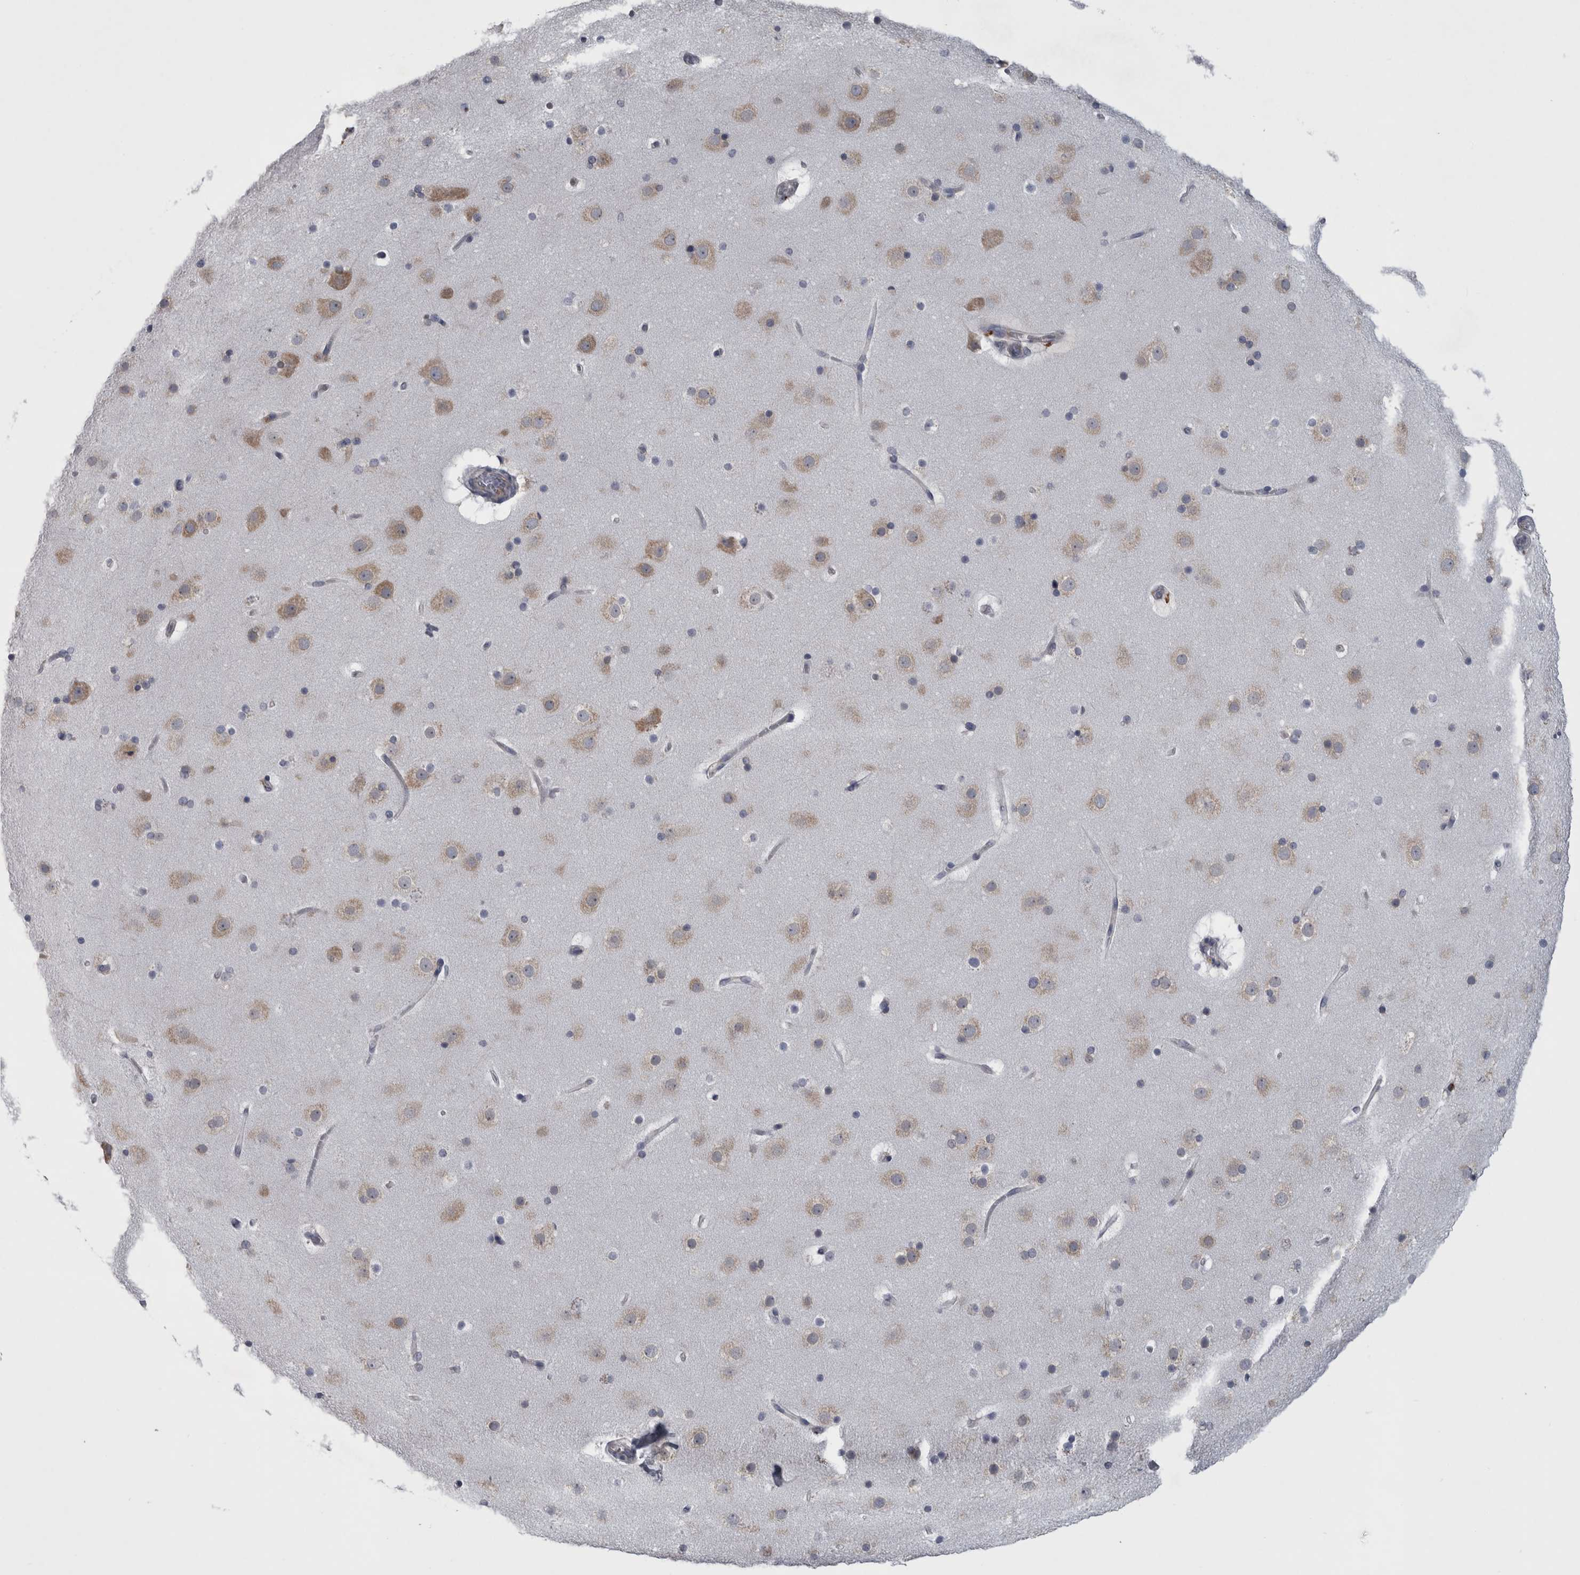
{"staining": {"intensity": "negative", "quantity": "none", "location": "none"}, "tissue": "cerebral cortex", "cell_type": "Endothelial cells", "image_type": "normal", "snomed": [{"axis": "morphology", "description": "Normal tissue, NOS"}, {"axis": "topography", "description": "Cerebral cortex"}], "caption": "Immunohistochemical staining of unremarkable human cerebral cortex reveals no significant positivity in endothelial cells. (DAB (3,3'-diaminobenzidine) IHC, high magnification).", "gene": "PRRC2C", "patient": {"sex": "male", "age": 57}}